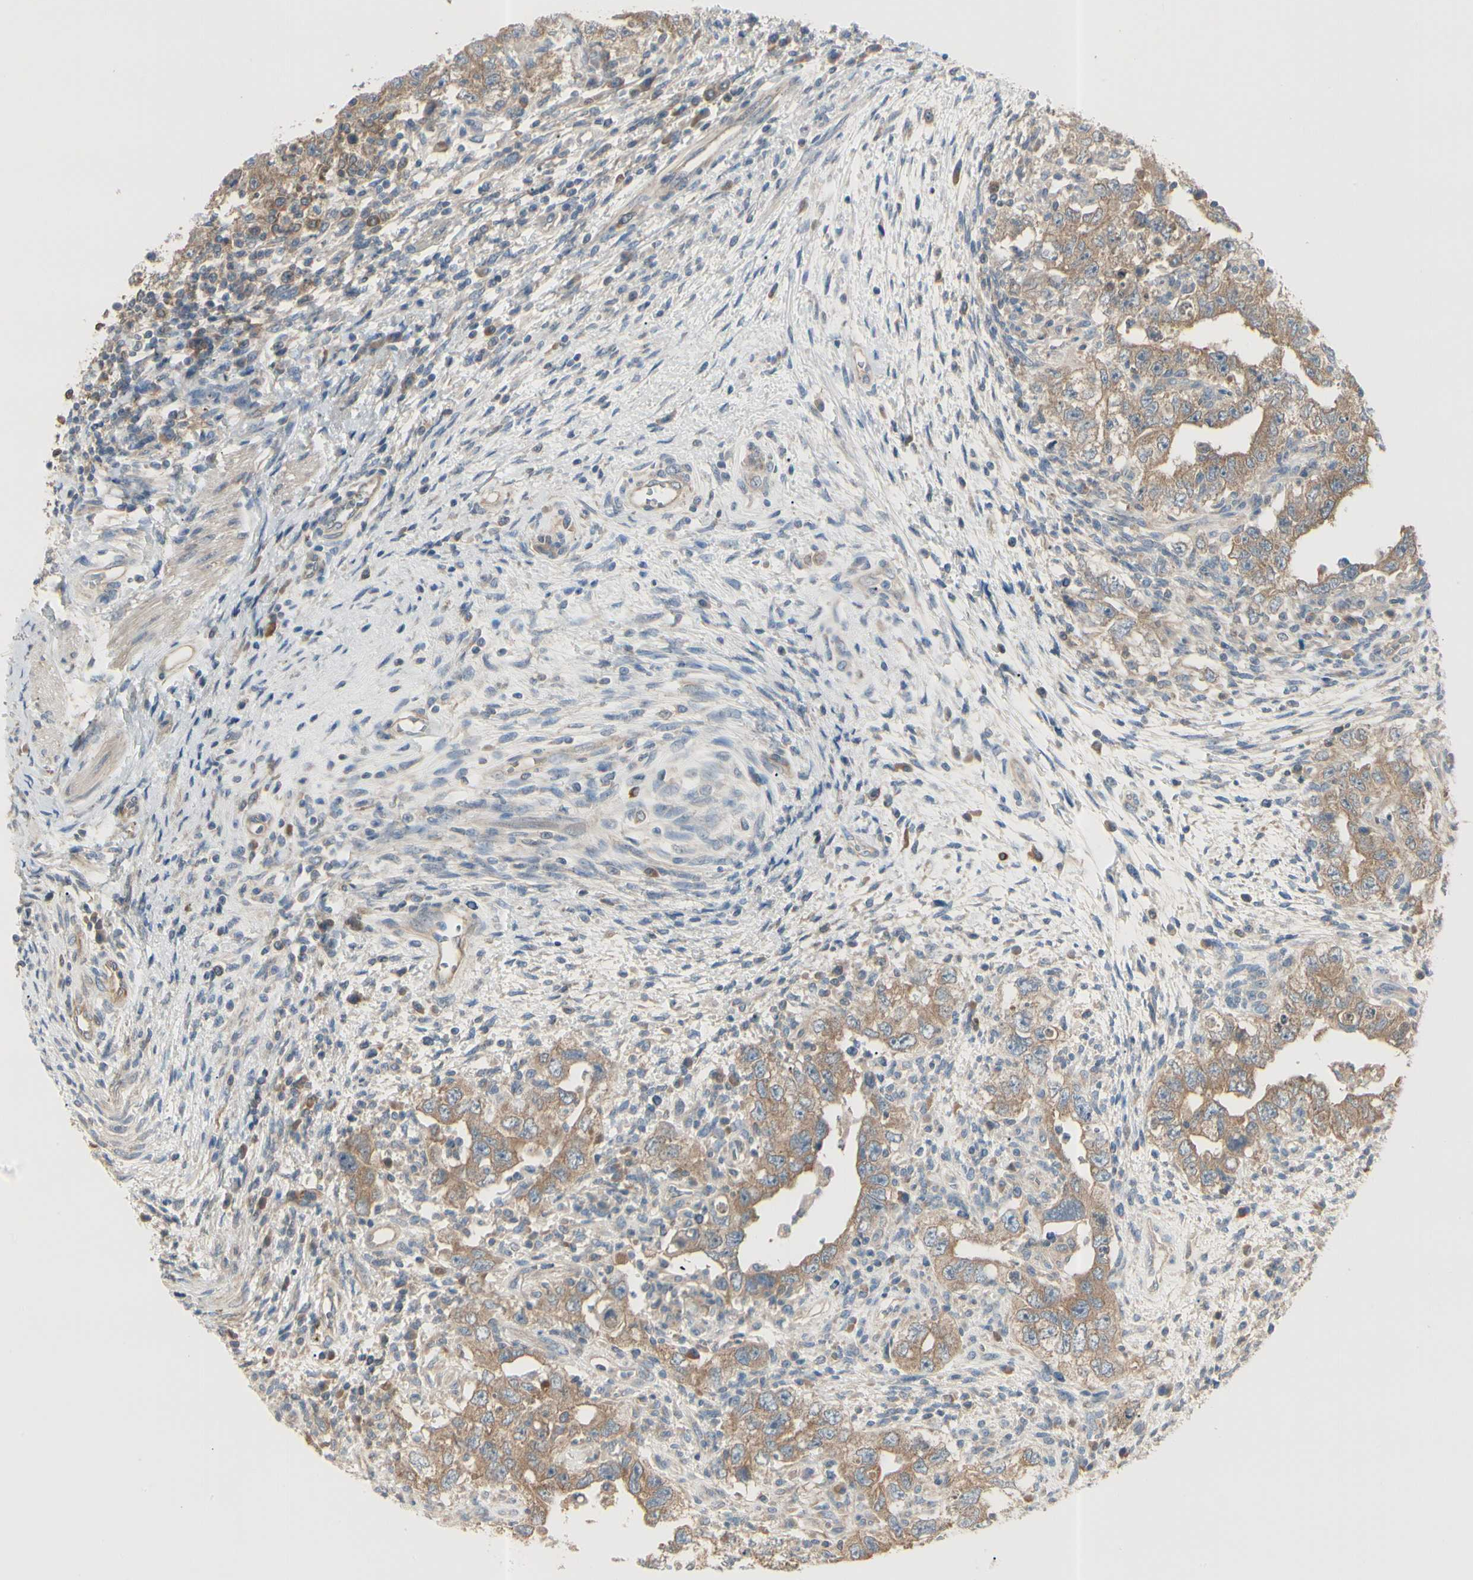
{"staining": {"intensity": "moderate", "quantity": ">75%", "location": "cytoplasmic/membranous"}, "tissue": "testis cancer", "cell_type": "Tumor cells", "image_type": "cancer", "snomed": [{"axis": "morphology", "description": "Carcinoma, Embryonal, NOS"}, {"axis": "topography", "description": "Testis"}], "caption": "Brown immunohistochemical staining in human testis cancer exhibits moderate cytoplasmic/membranous staining in approximately >75% of tumor cells.", "gene": "IRAG1", "patient": {"sex": "male", "age": 26}}